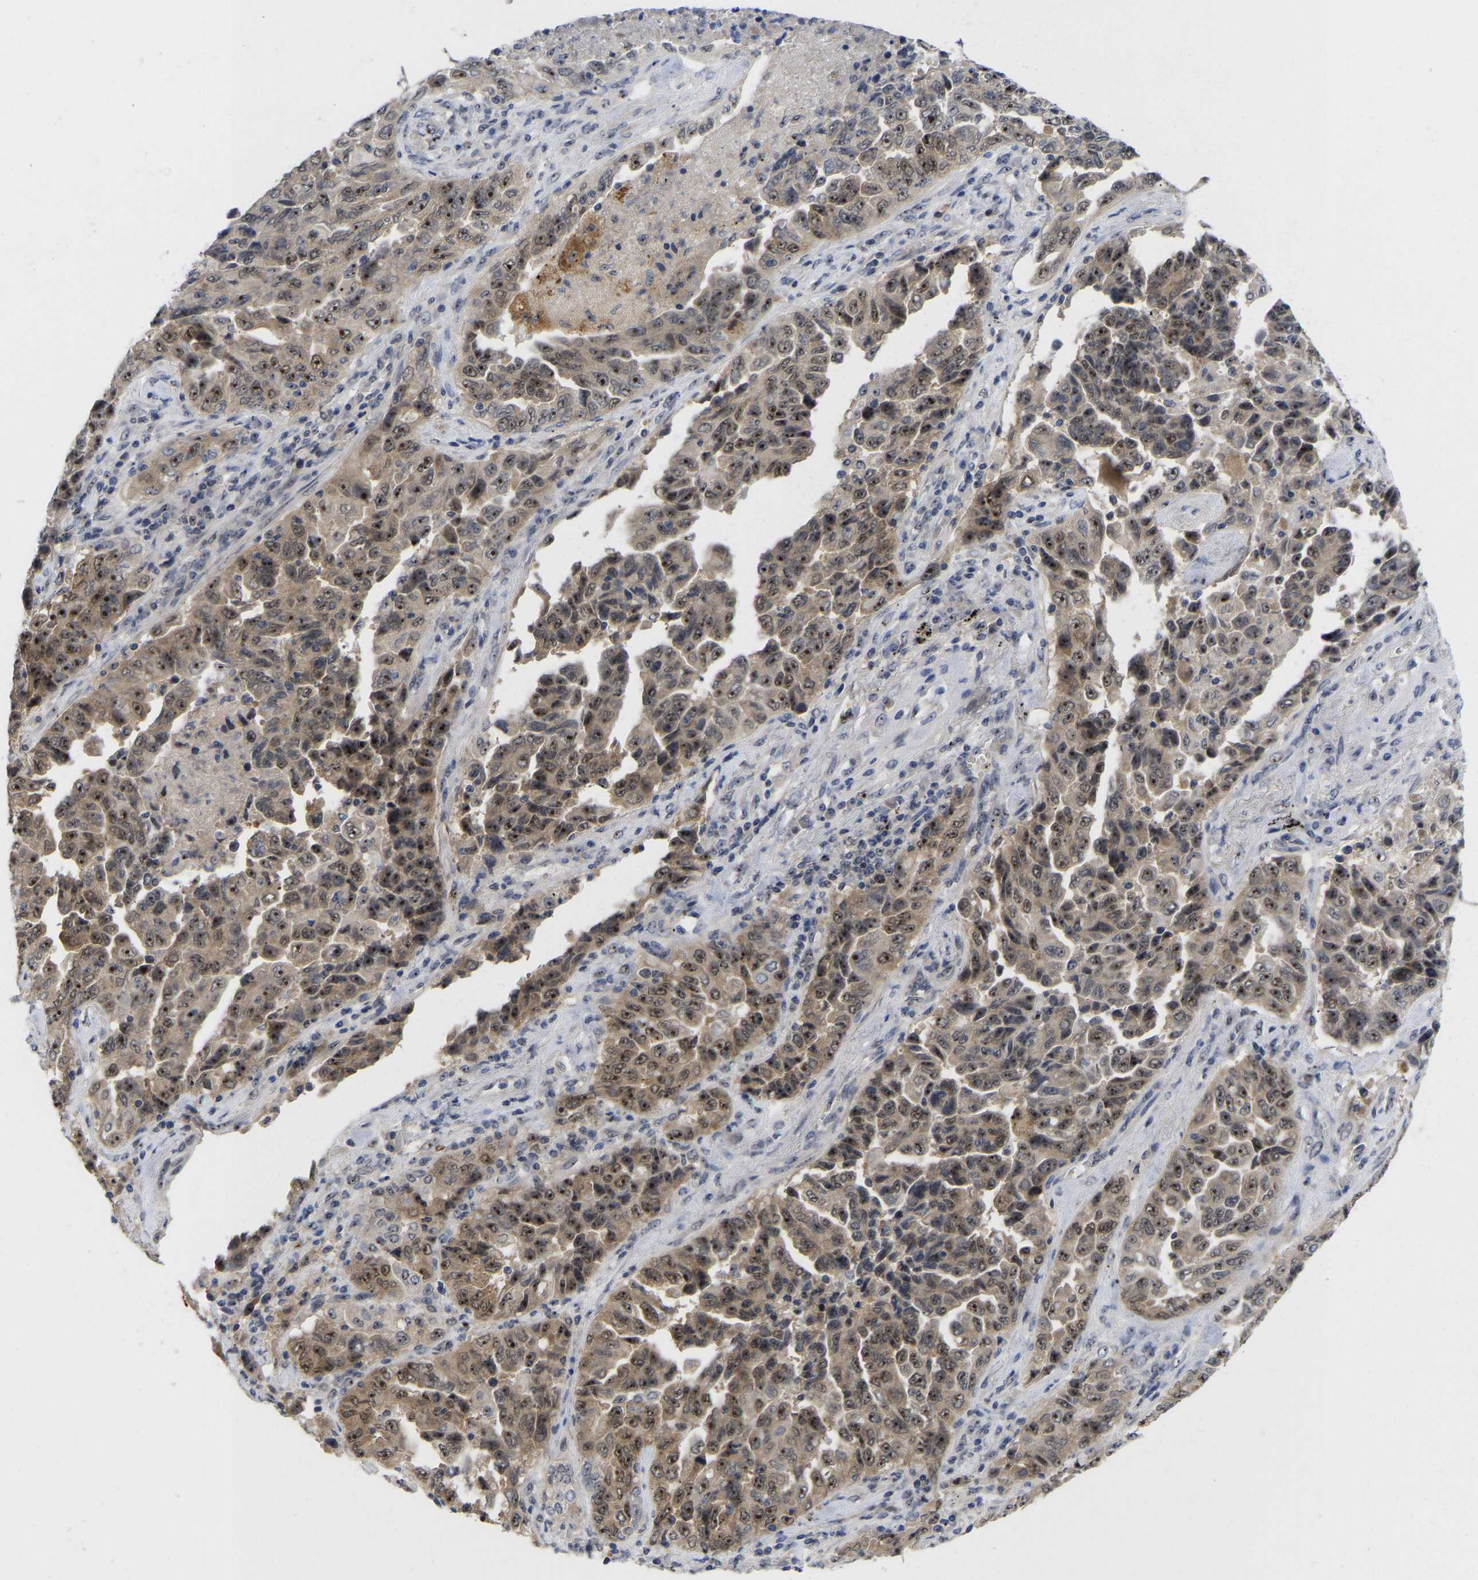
{"staining": {"intensity": "moderate", "quantity": ">75%", "location": "cytoplasmic/membranous,nuclear"}, "tissue": "lung cancer", "cell_type": "Tumor cells", "image_type": "cancer", "snomed": [{"axis": "morphology", "description": "Adenocarcinoma, NOS"}, {"axis": "topography", "description": "Lung"}], "caption": "Lung cancer stained with a protein marker displays moderate staining in tumor cells.", "gene": "NLE1", "patient": {"sex": "female", "age": 51}}